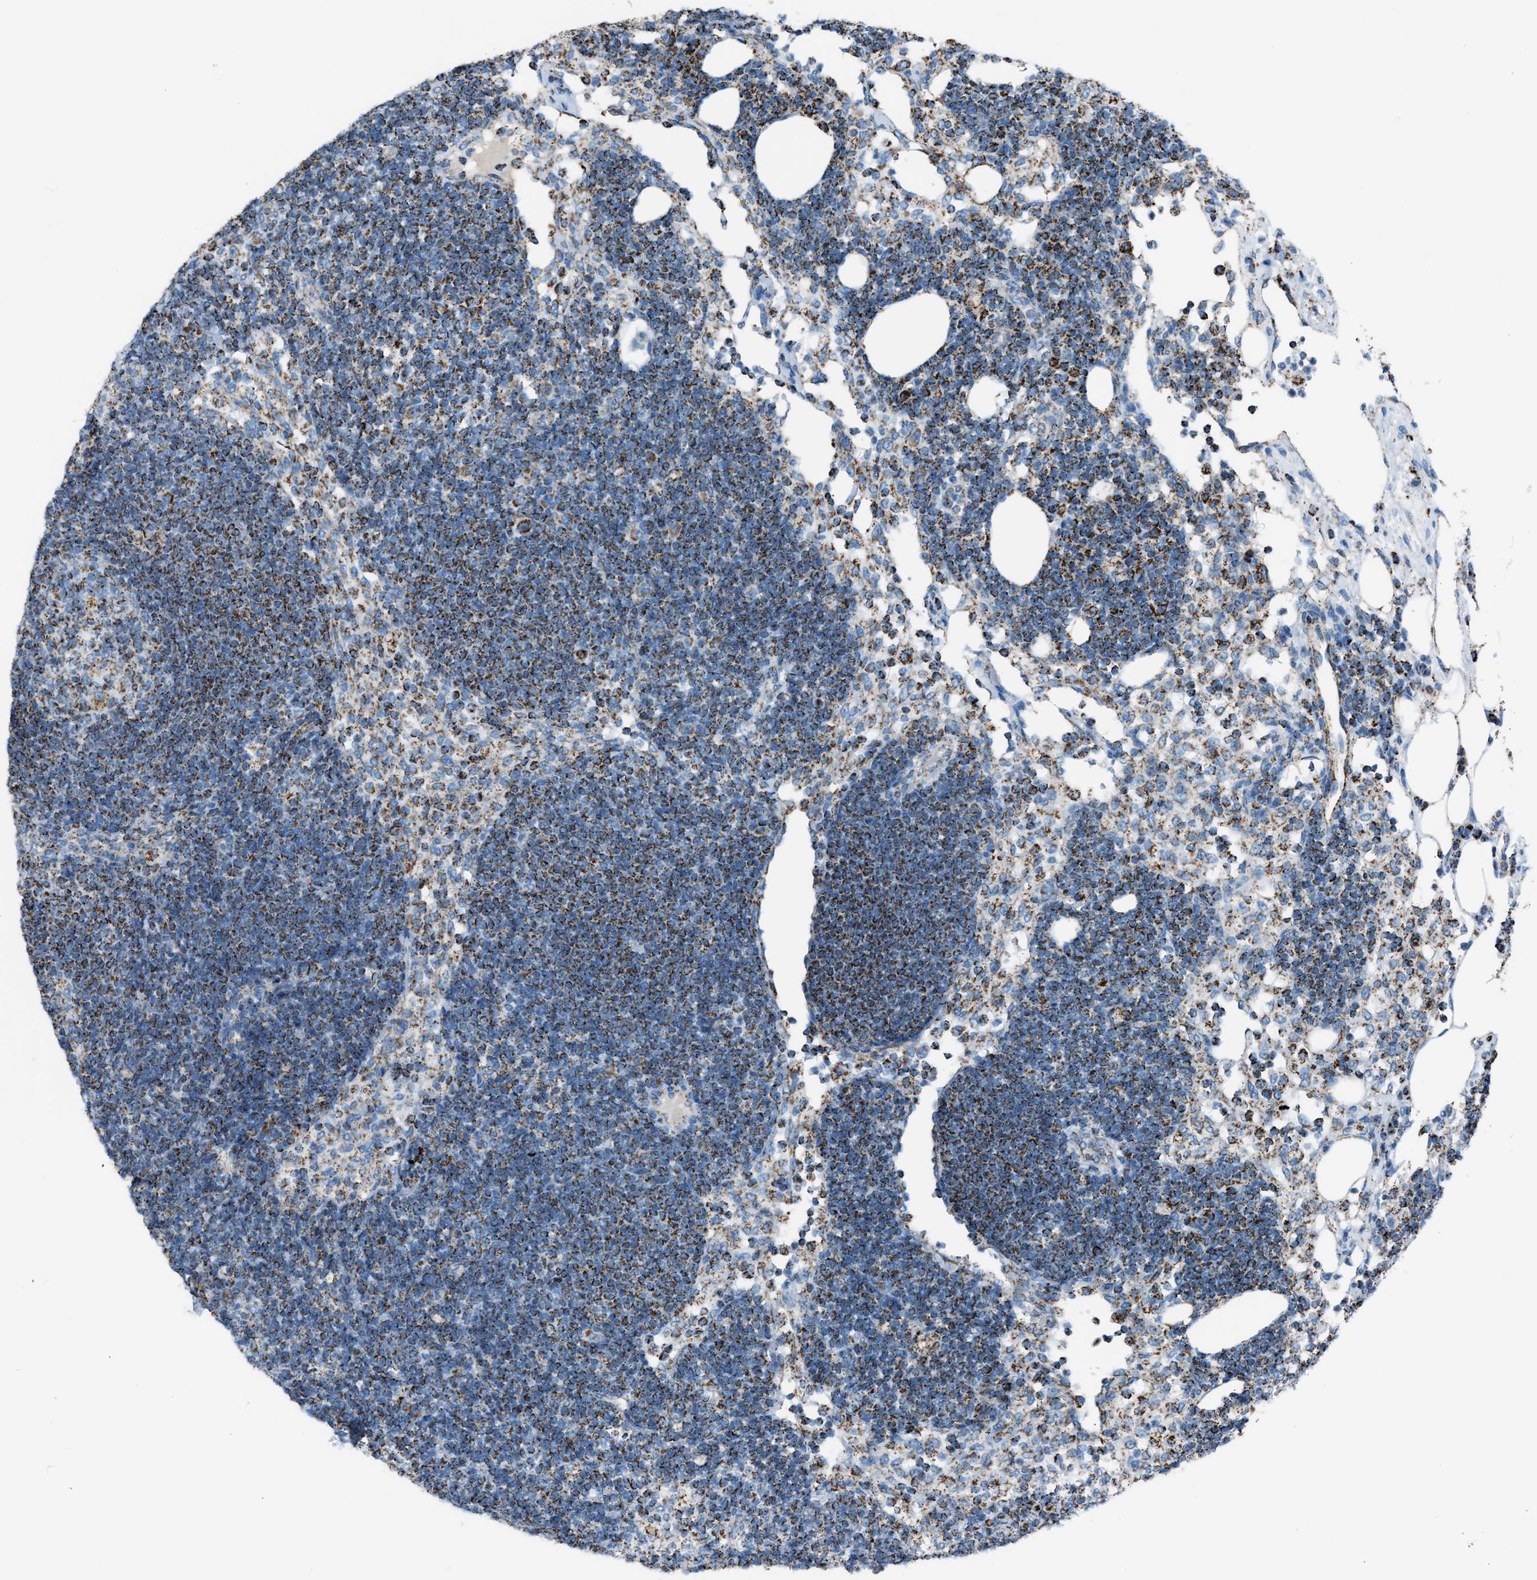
{"staining": {"intensity": "moderate", "quantity": ">75%", "location": "cytoplasmic/membranous"}, "tissue": "lymph node", "cell_type": "Germinal center cells", "image_type": "normal", "snomed": [{"axis": "morphology", "description": "Normal tissue, NOS"}, {"axis": "morphology", "description": "Carcinoid, malignant, NOS"}, {"axis": "topography", "description": "Lymph node"}], "caption": "IHC of unremarkable human lymph node exhibits medium levels of moderate cytoplasmic/membranous positivity in about >75% of germinal center cells.", "gene": "MDH2", "patient": {"sex": "male", "age": 47}}